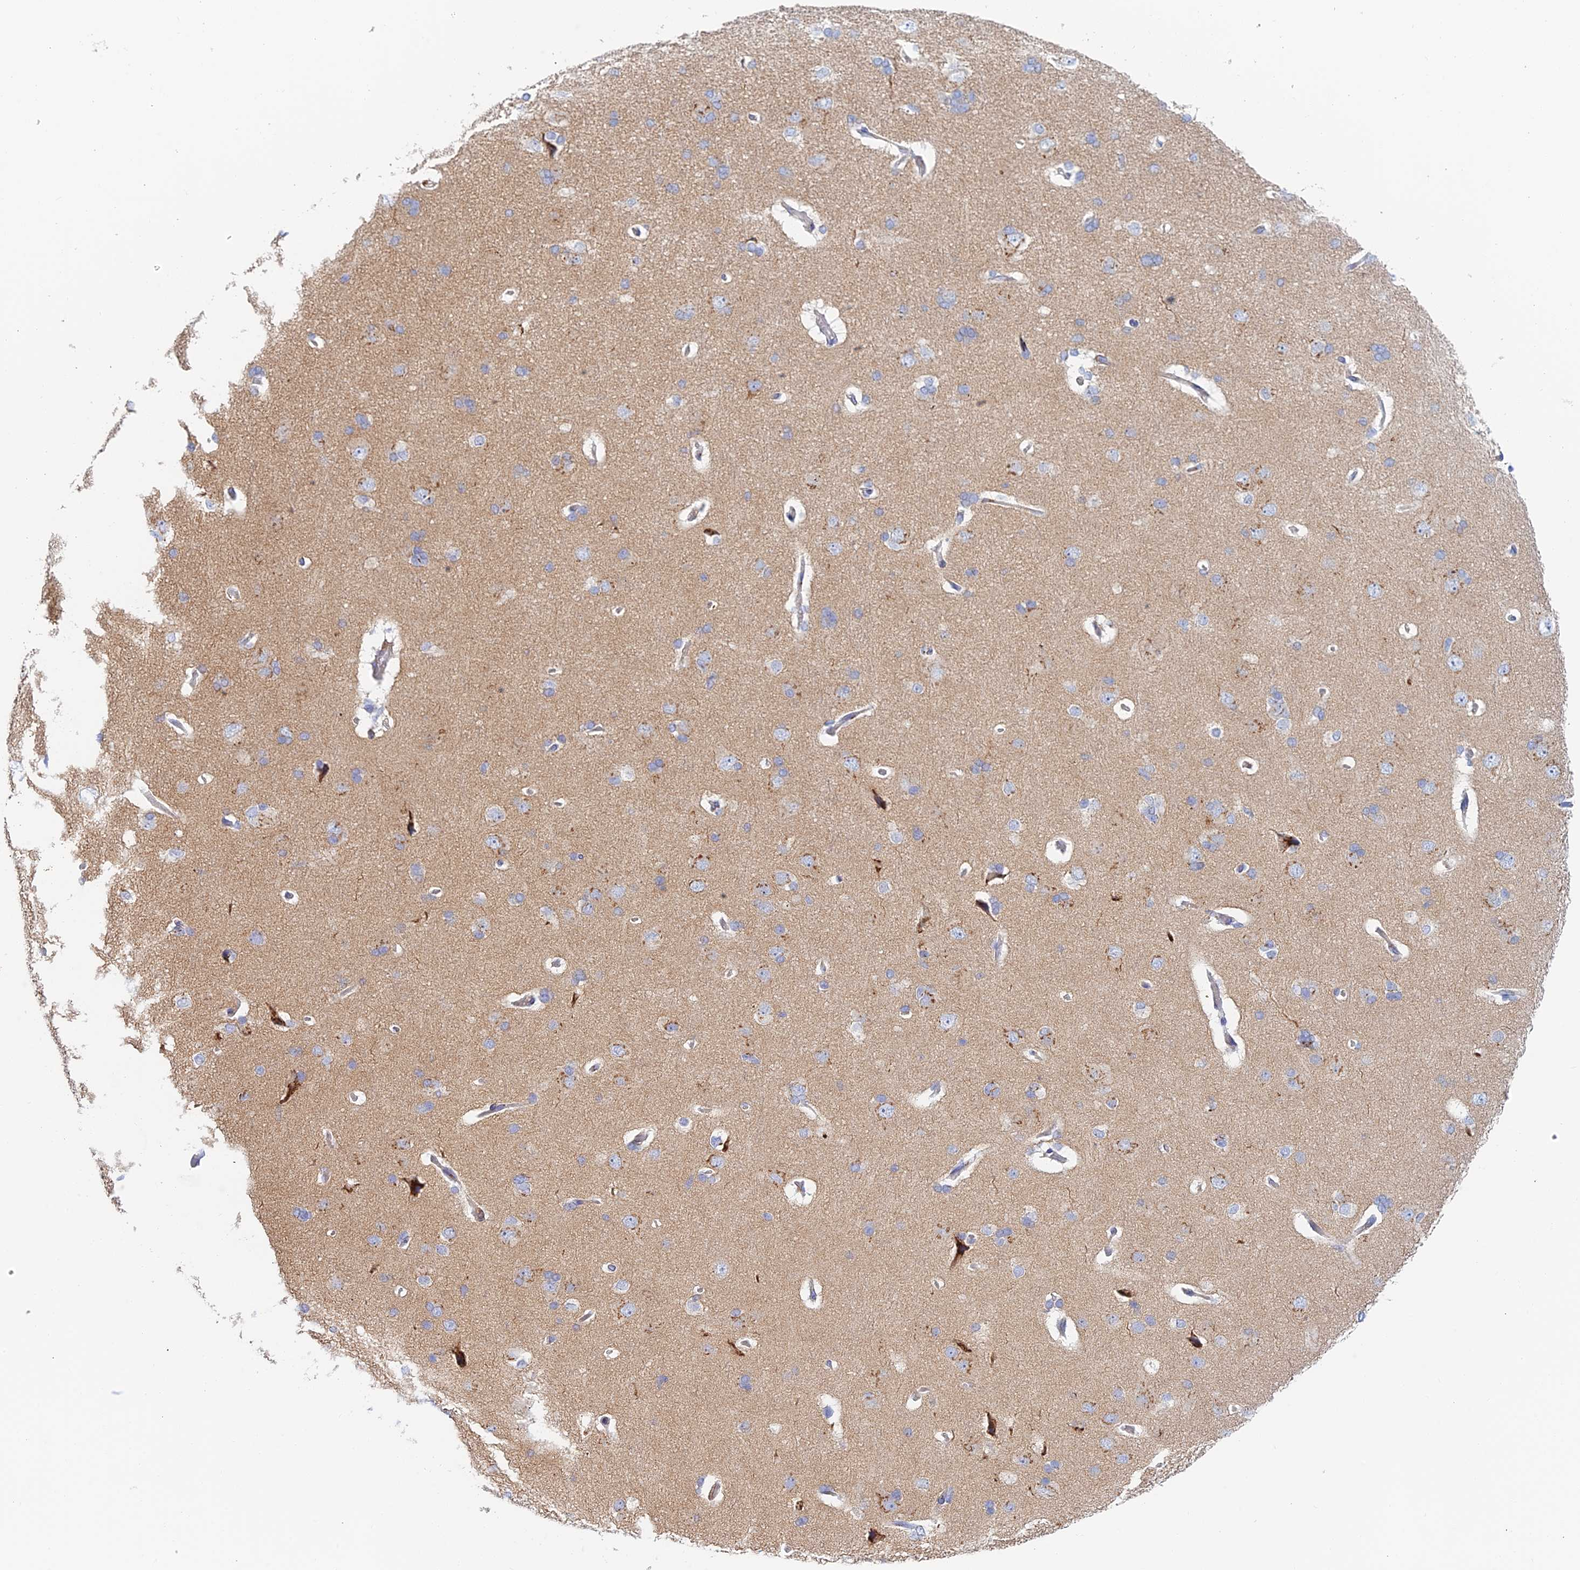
{"staining": {"intensity": "negative", "quantity": "none", "location": "none"}, "tissue": "cerebral cortex", "cell_type": "Endothelial cells", "image_type": "normal", "snomed": [{"axis": "morphology", "description": "Normal tissue, NOS"}, {"axis": "topography", "description": "Cerebral cortex"}], "caption": "IHC photomicrograph of unremarkable human cerebral cortex stained for a protein (brown), which shows no expression in endothelial cells.", "gene": "SLC24A3", "patient": {"sex": "male", "age": 62}}